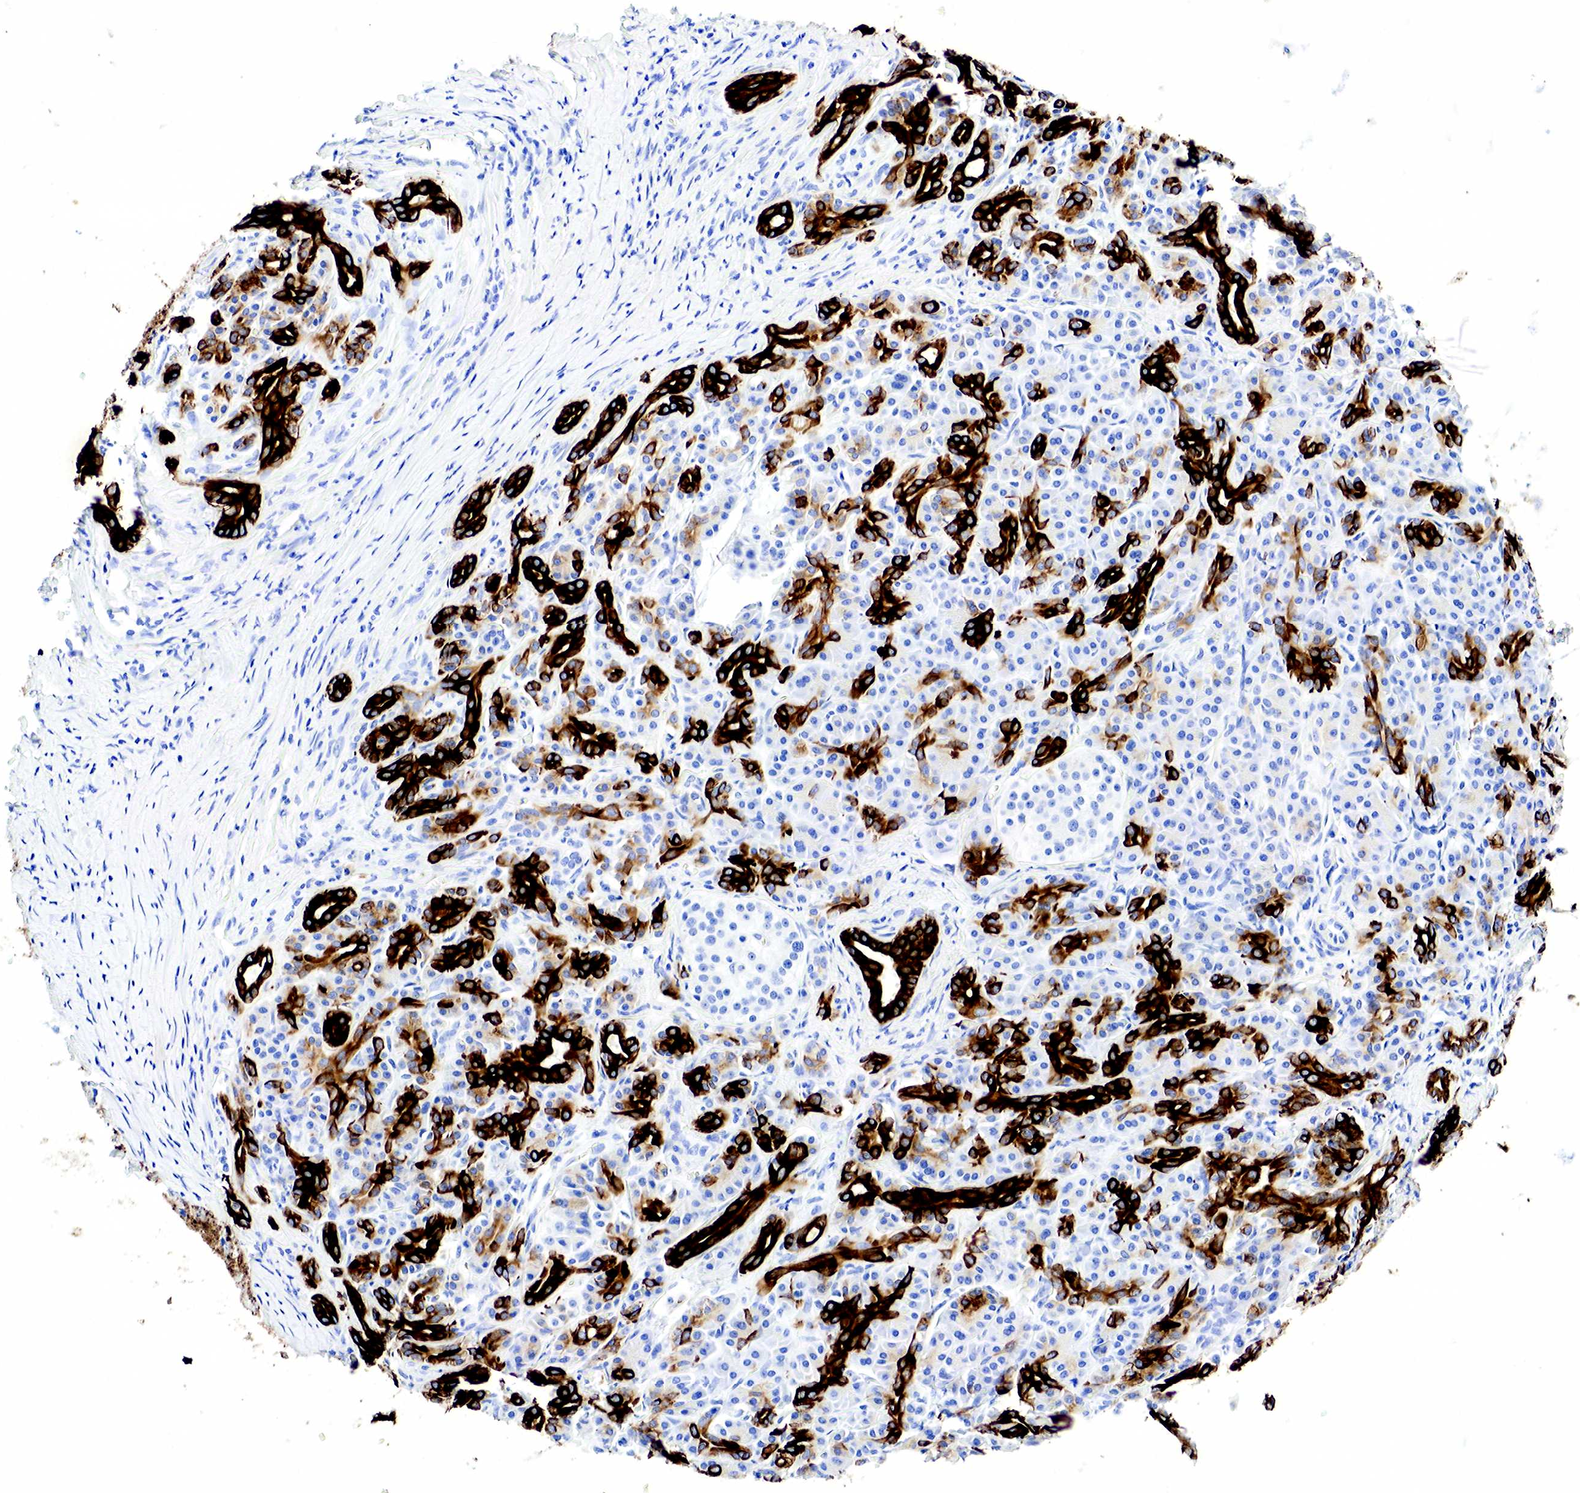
{"staining": {"intensity": "strong", "quantity": "25%-75%", "location": "cytoplasmic/membranous"}, "tissue": "pancreas", "cell_type": "Exocrine glandular cells", "image_type": "normal", "snomed": [{"axis": "morphology", "description": "Normal tissue, NOS"}, {"axis": "topography", "description": "Lymph node"}, {"axis": "topography", "description": "Pancreas"}], "caption": "Protein staining of benign pancreas shows strong cytoplasmic/membranous expression in about 25%-75% of exocrine glandular cells. (DAB (3,3'-diaminobenzidine) = brown stain, brightfield microscopy at high magnification).", "gene": "KRT7", "patient": {"sex": "male", "age": 59}}